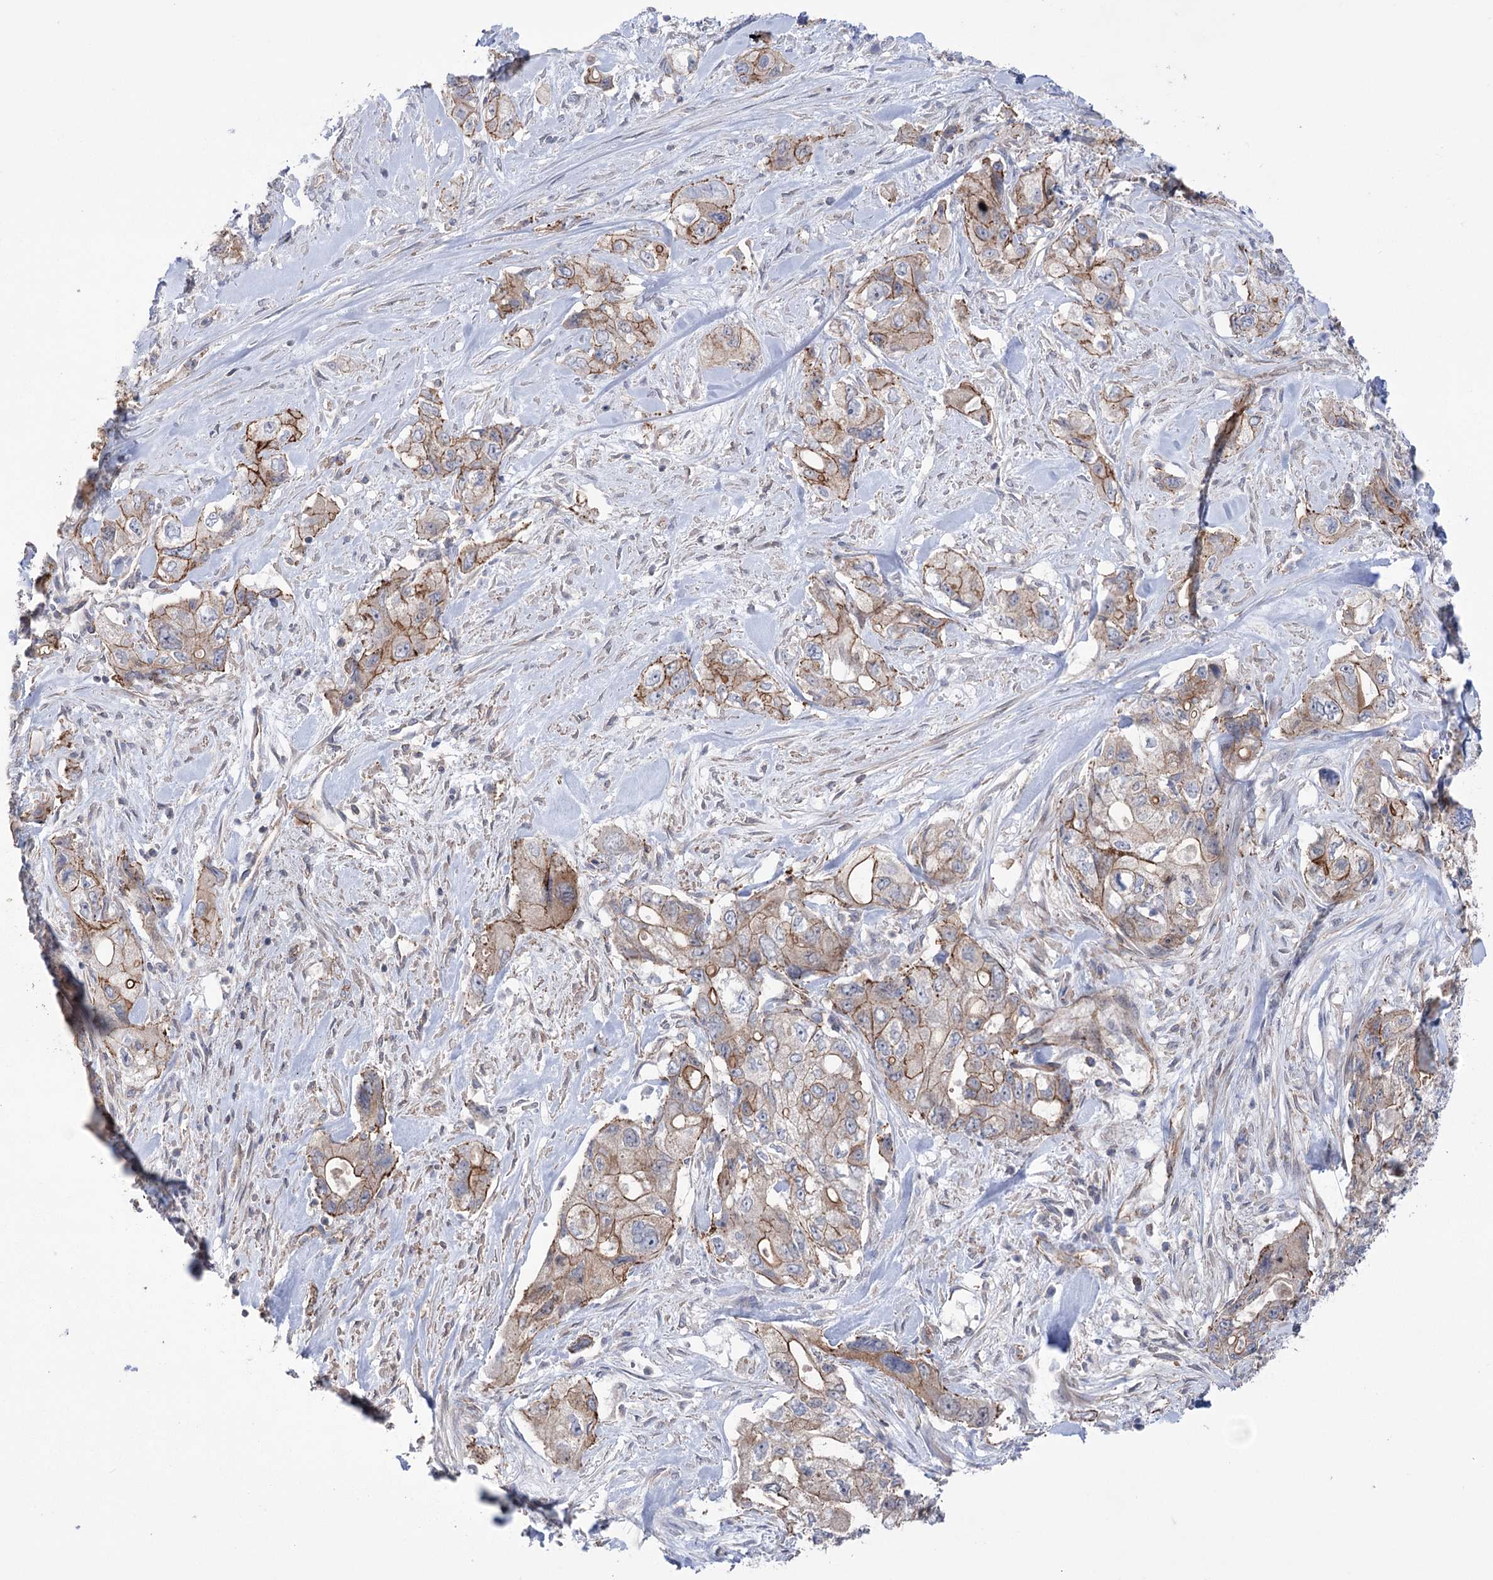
{"staining": {"intensity": "moderate", "quantity": "<25%", "location": "cytoplasmic/membranous"}, "tissue": "pancreatic cancer", "cell_type": "Tumor cells", "image_type": "cancer", "snomed": [{"axis": "morphology", "description": "Adenocarcinoma, NOS"}, {"axis": "topography", "description": "Pancreas"}], "caption": "Protein expression analysis of human pancreatic cancer (adenocarcinoma) reveals moderate cytoplasmic/membranous positivity in about <25% of tumor cells.", "gene": "TRIM71", "patient": {"sex": "female", "age": 73}}